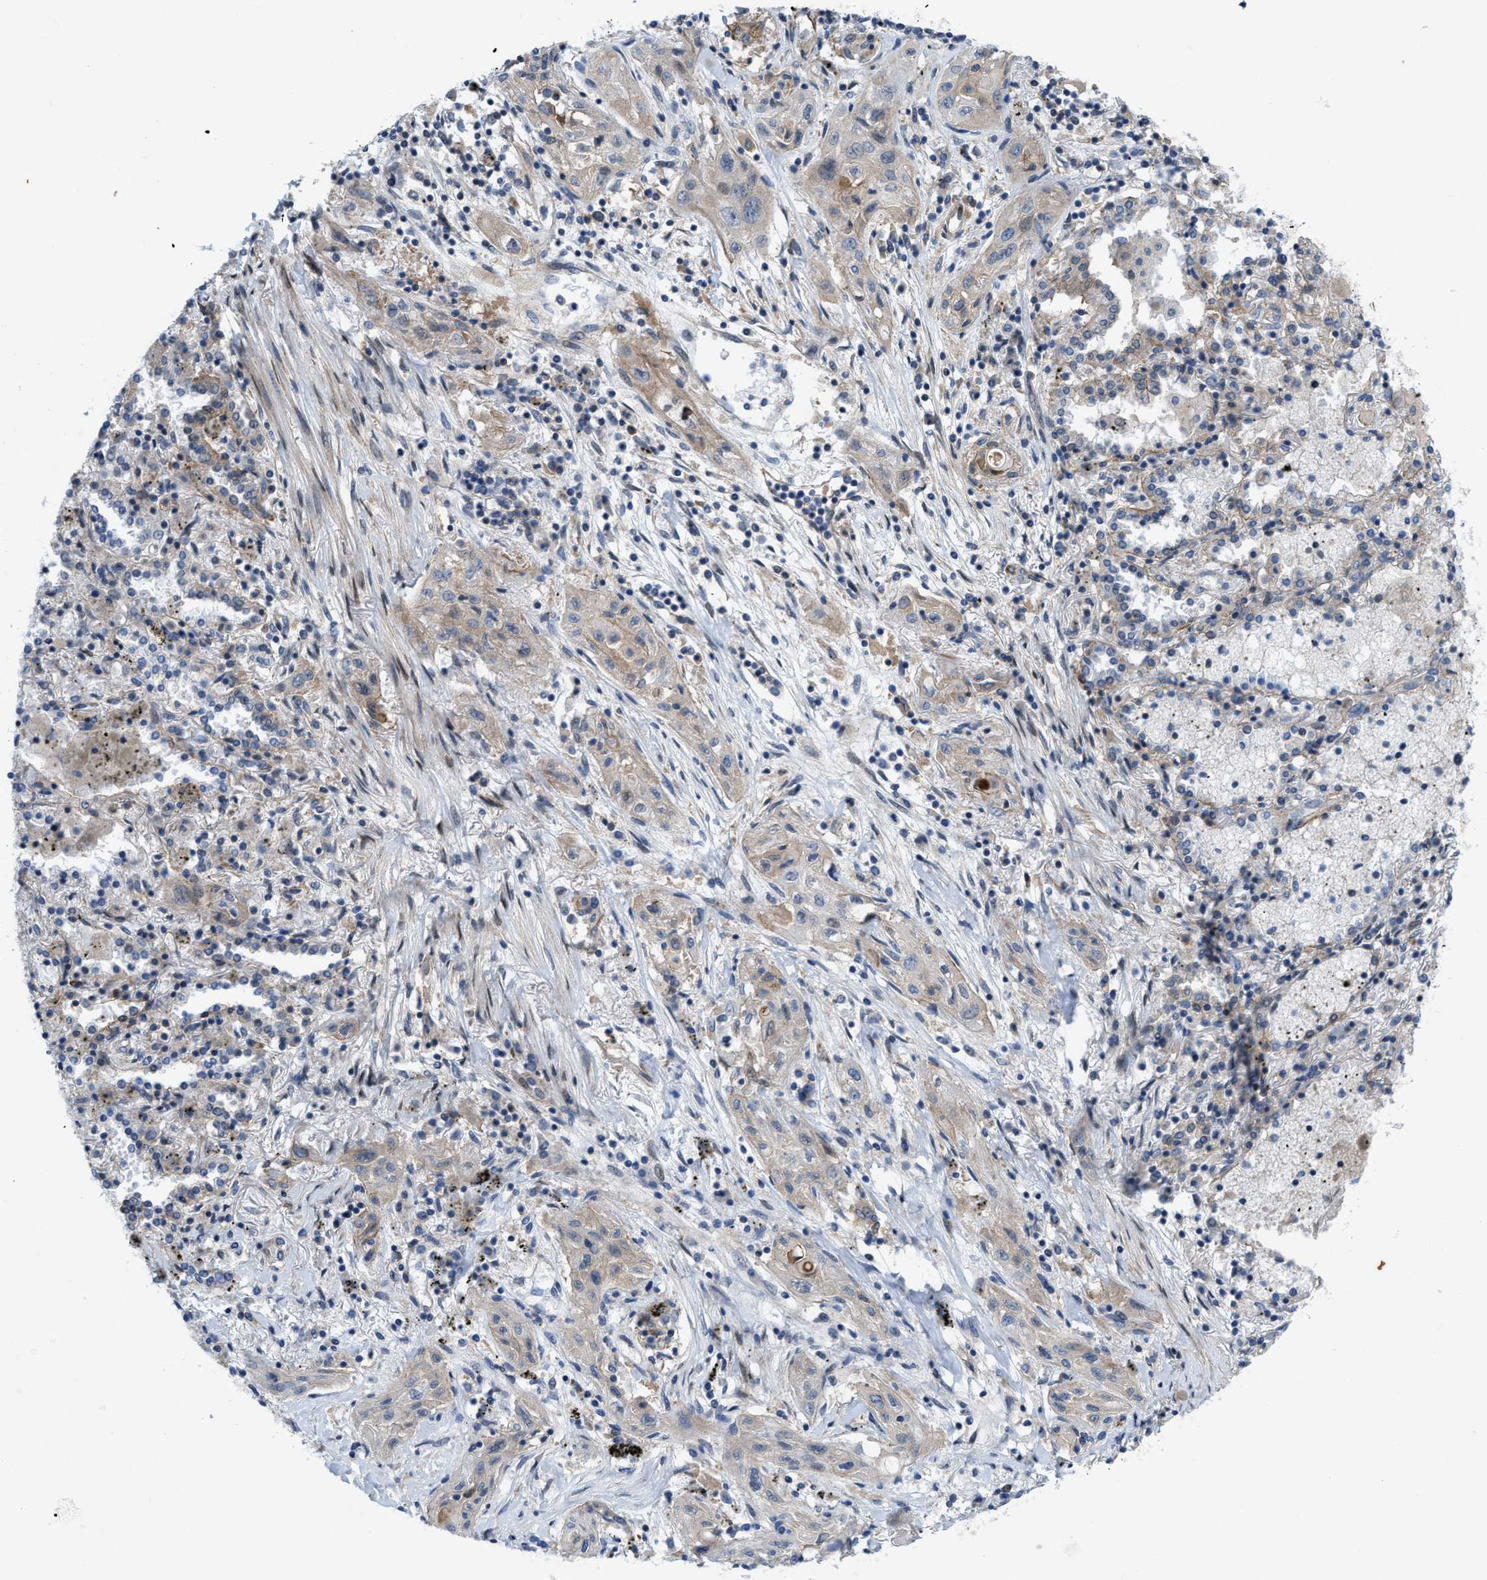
{"staining": {"intensity": "weak", "quantity": ">75%", "location": "cytoplasmic/membranous"}, "tissue": "lung cancer", "cell_type": "Tumor cells", "image_type": "cancer", "snomed": [{"axis": "morphology", "description": "Squamous cell carcinoma, NOS"}, {"axis": "topography", "description": "Lung"}], "caption": "Immunohistochemical staining of human lung squamous cell carcinoma displays low levels of weak cytoplasmic/membranous staining in about >75% of tumor cells.", "gene": "MYO18A", "patient": {"sex": "female", "age": 47}}